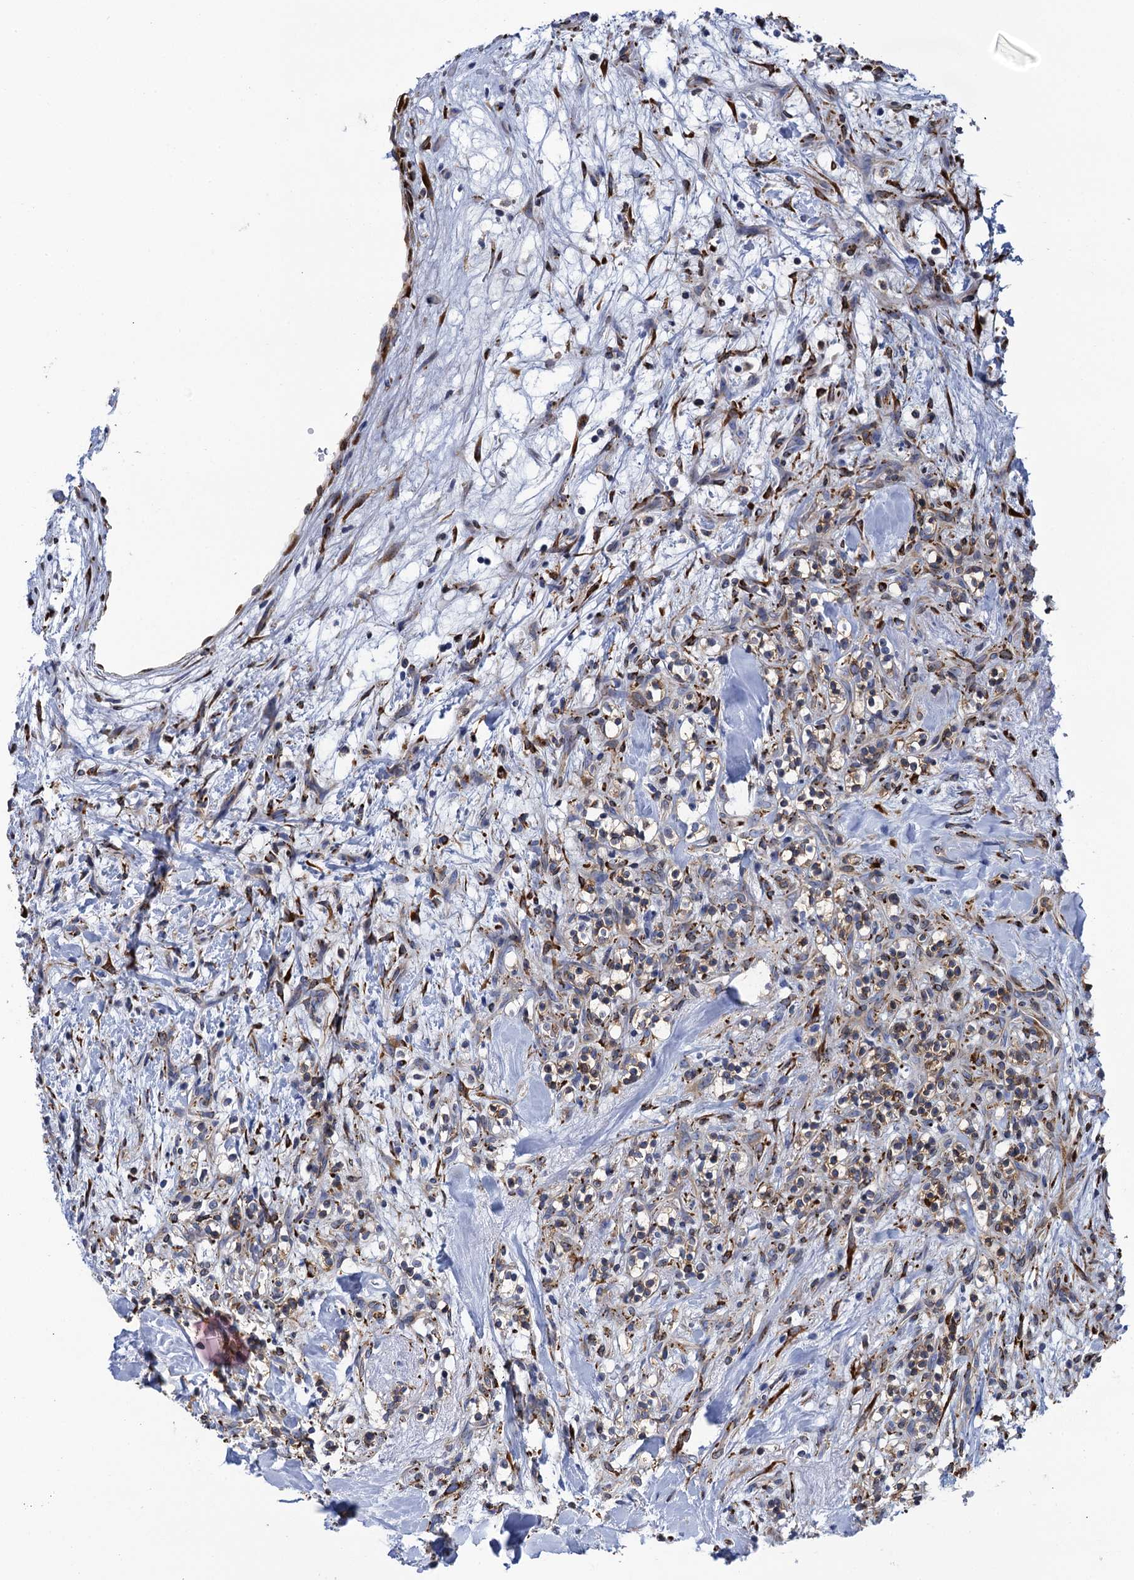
{"staining": {"intensity": "moderate", "quantity": "25%-75%", "location": "cytoplasmic/membranous"}, "tissue": "renal cancer", "cell_type": "Tumor cells", "image_type": "cancer", "snomed": [{"axis": "morphology", "description": "Adenocarcinoma, NOS"}, {"axis": "topography", "description": "Kidney"}], "caption": "Protein analysis of adenocarcinoma (renal) tissue shows moderate cytoplasmic/membranous staining in approximately 25%-75% of tumor cells.", "gene": "POGLUT3", "patient": {"sex": "male", "age": 77}}